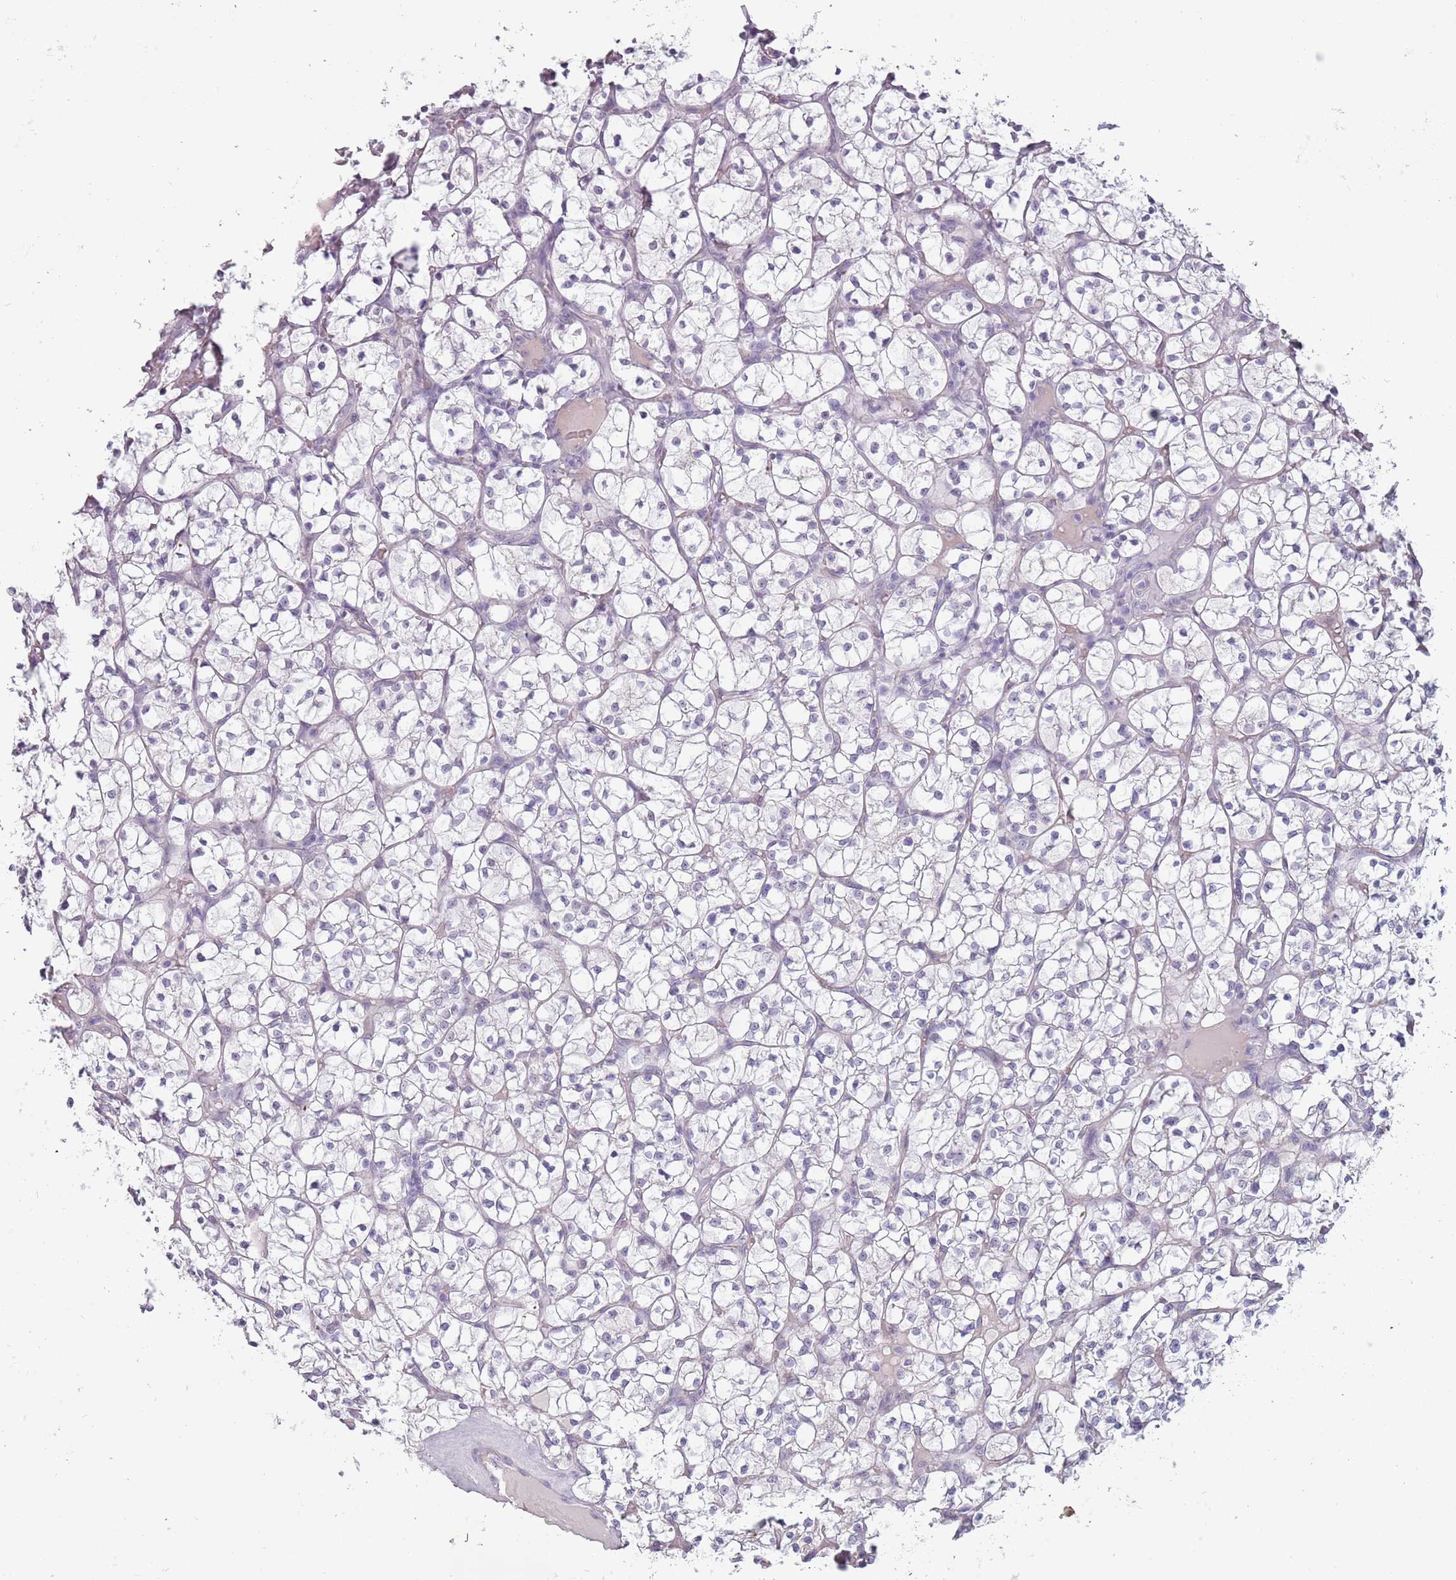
{"staining": {"intensity": "negative", "quantity": "none", "location": "none"}, "tissue": "renal cancer", "cell_type": "Tumor cells", "image_type": "cancer", "snomed": [{"axis": "morphology", "description": "Adenocarcinoma, NOS"}, {"axis": "topography", "description": "Kidney"}], "caption": "A high-resolution histopathology image shows immunohistochemistry staining of renal cancer (adenocarcinoma), which exhibits no significant positivity in tumor cells.", "gene": "RFX2", "patient": {"sex": "female", "age": 64}}